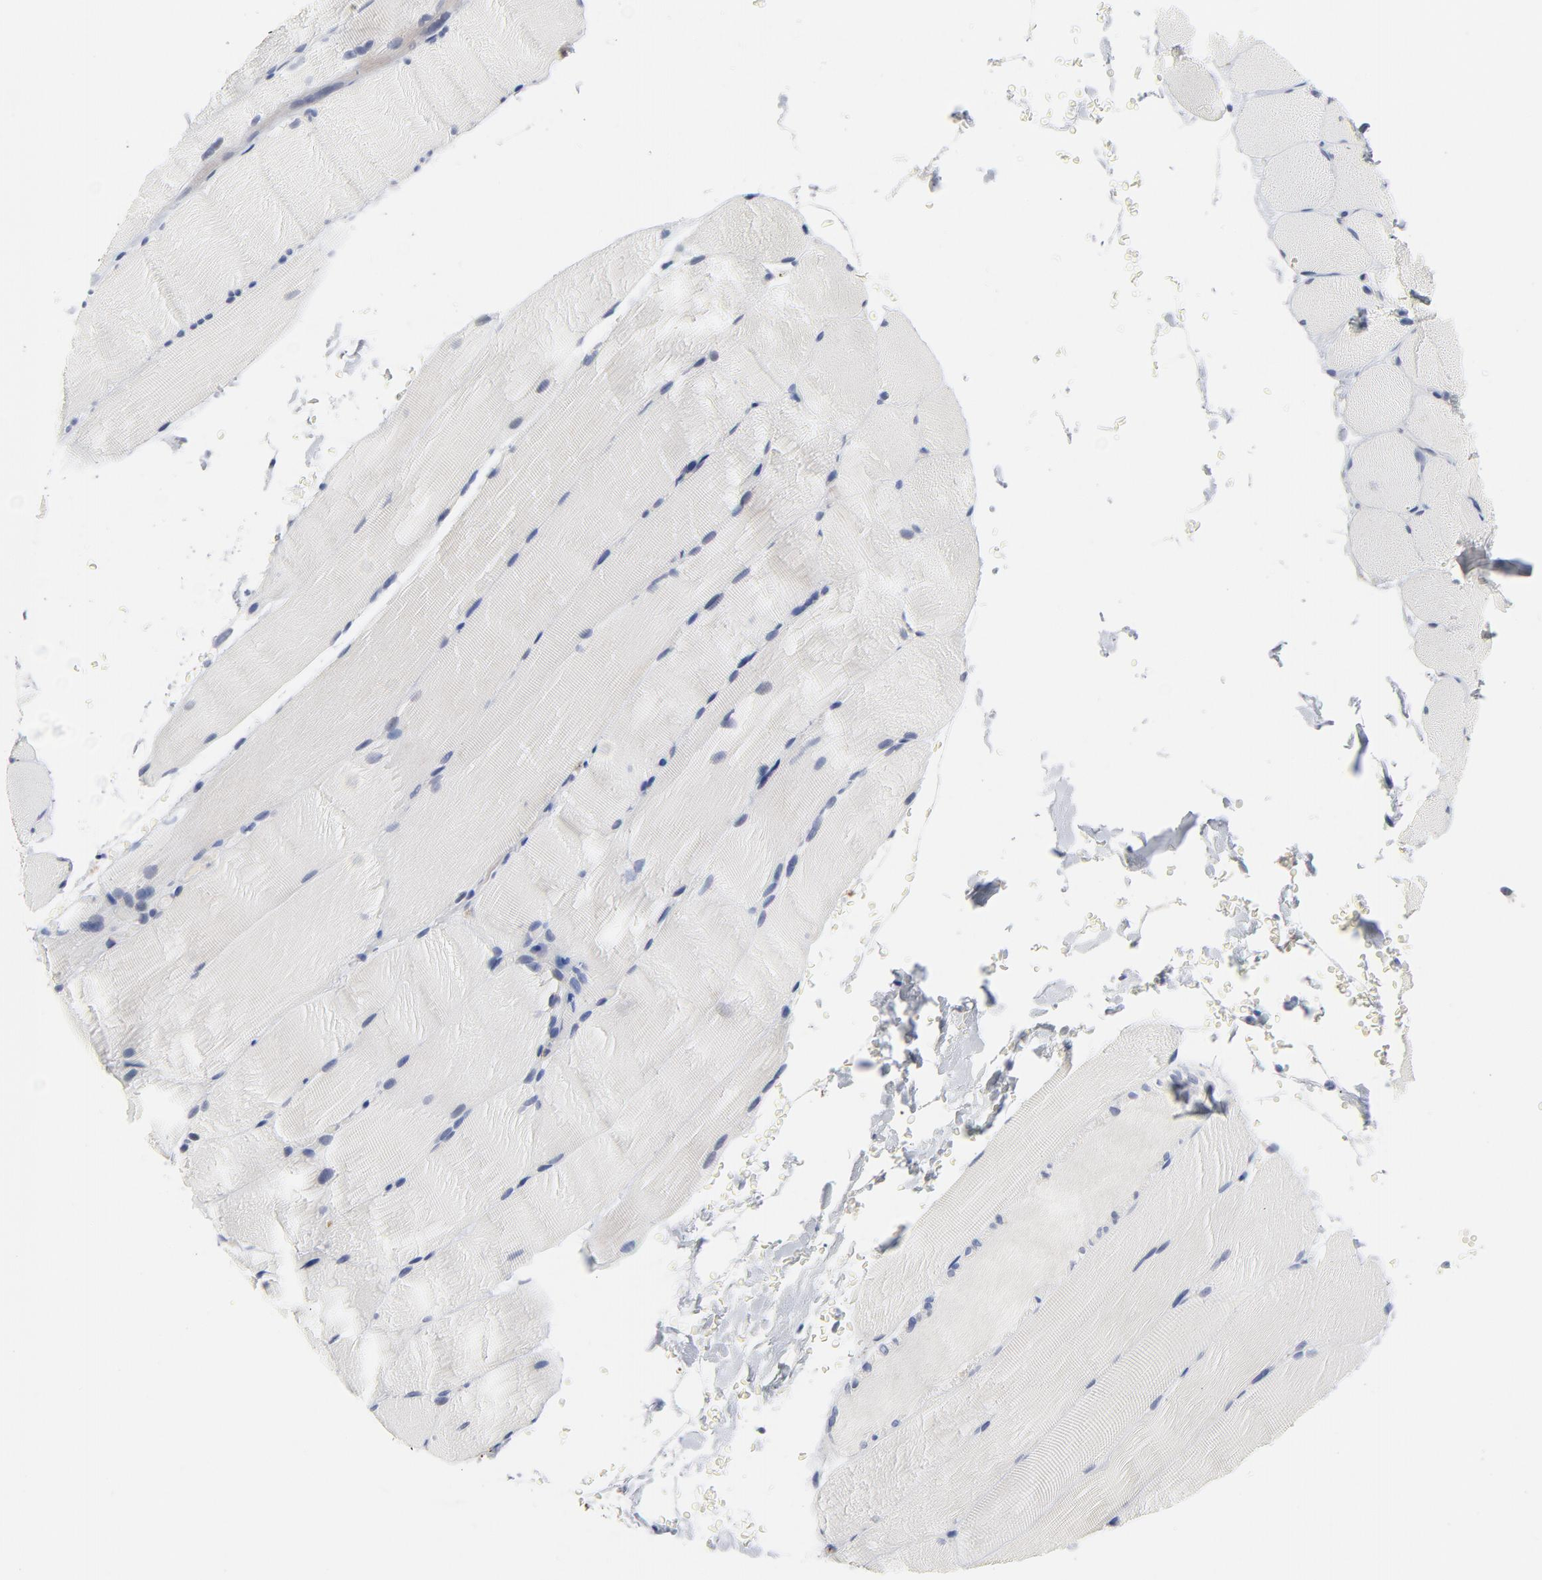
{"staining": {"intensity": "negative", "quantity": "none", "location": "none"}, "tissue": "skeletal muscle", "cell_type": "Myocytes", "image_type": "normal", "snomed": [{"axis": "morphology", "description": "Normal tissue, NOS"}, {"axis": "topography", "description": "Skeletal muscle"}, {"axis": "topography", "description": "Parathyroid gland"}], "caption": "Skeletal muscle was stained to show a protein in brown. There is no significant positivity in myocytes. The staining was performed using DAB to visualize the protein expression in brown, while the nuclei were stained in blue with hematoxylin (Magnification: 20x).", "gene": "KCNK13", "patient": {"sex": "female", "age": 37}}